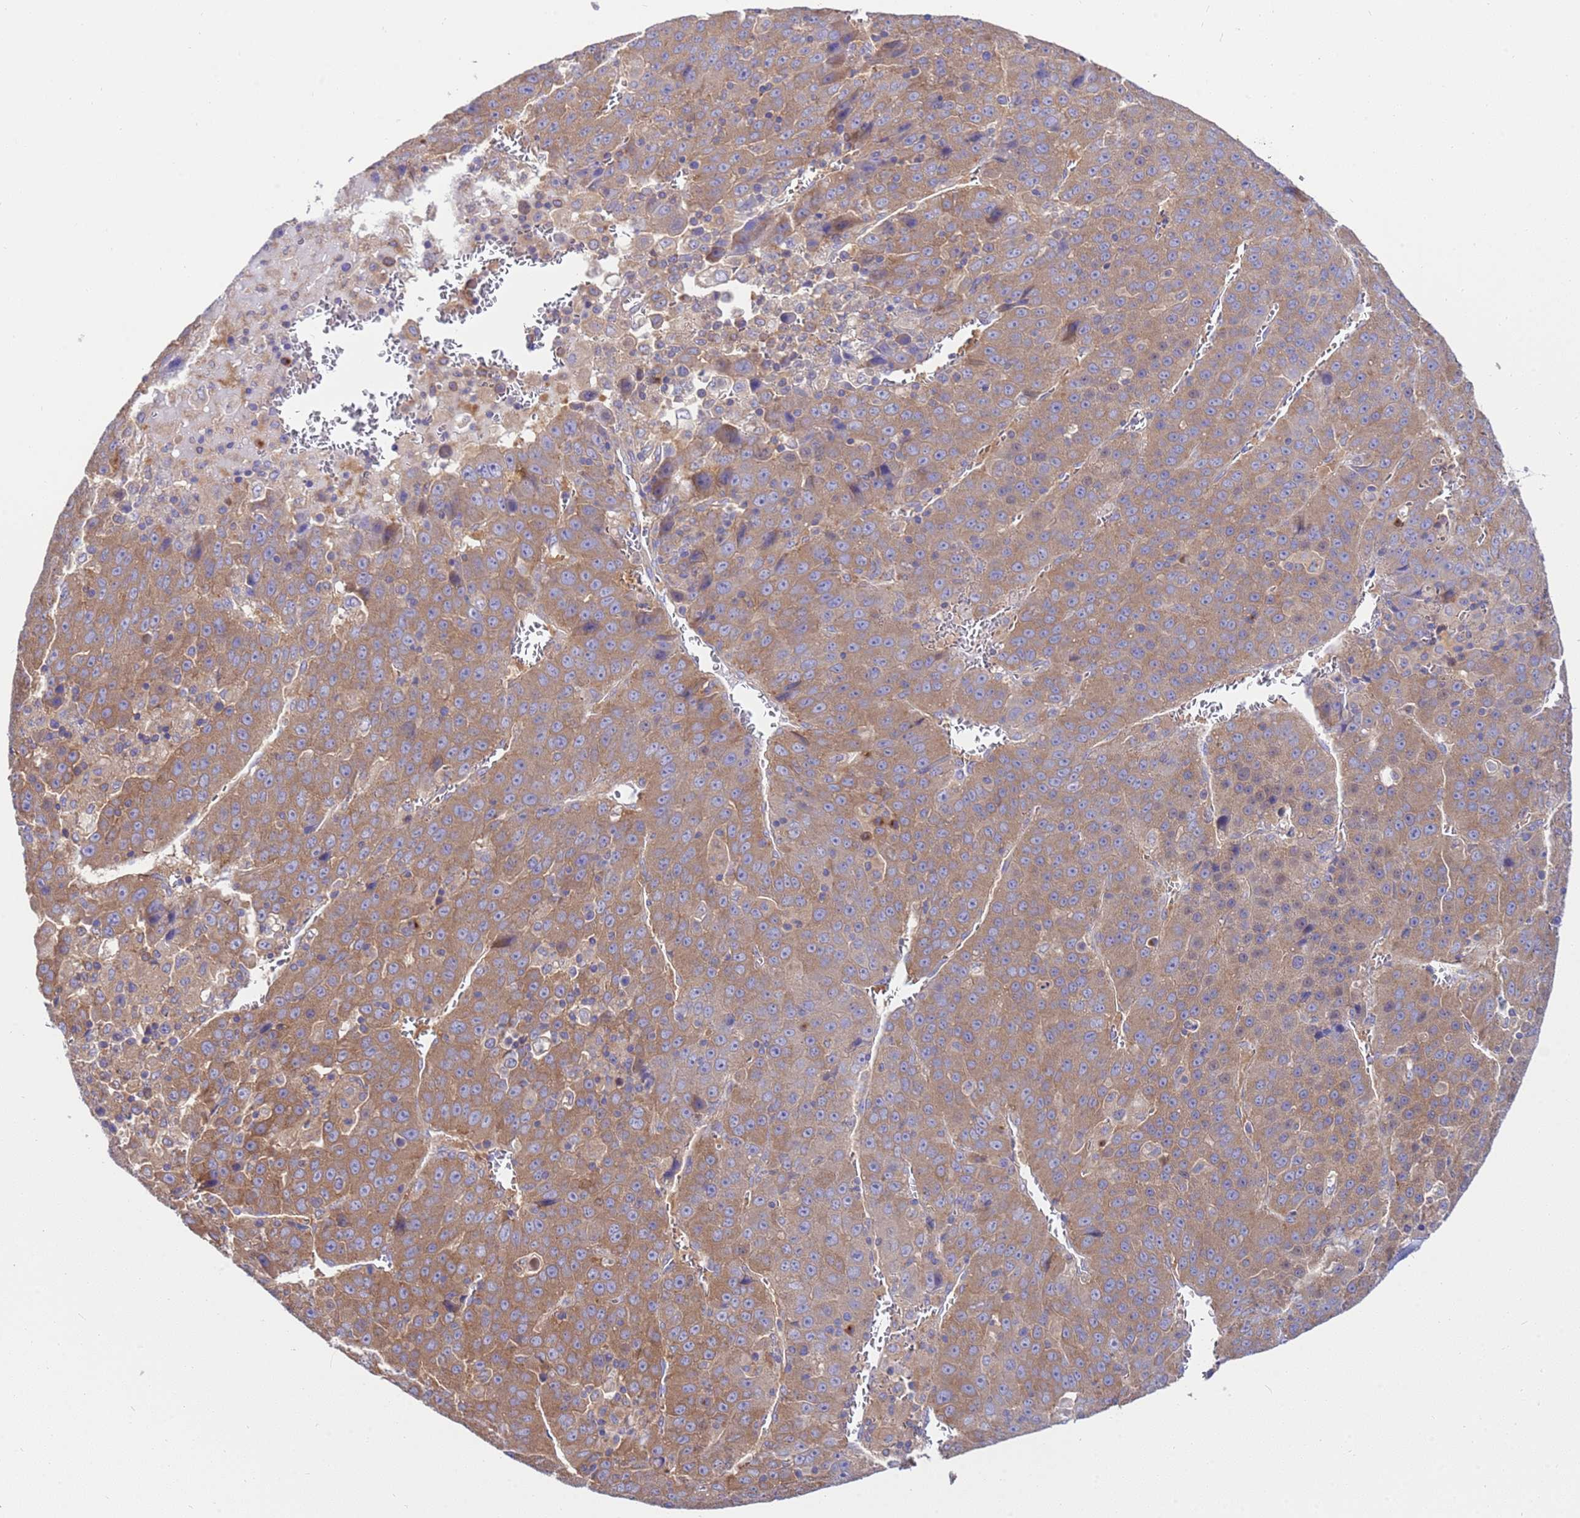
{"staining": {"intensity": "moderate", "quantity": ">75%", "location": "cytoplasmic/membranous"}, "tissue": "liver cancer", "cell_type": "Tumor cells", "image_type": "cancer", "snomed": [{"axis": "morphology", "description": "Carcinoma, Hepatocellular, NOS"}, {"axis": "topography", "description": "Liver"}], "caption": "Immunohistochemistry image of human liver hepatocellular carcinoma stained for a protein (brown), which reveals medium levels of moderate cytoplasmic/membranous staining in about >75% of tumor cells.", "gene": "ANAPC1", "patient": {"sex": "female", "age": 53}}